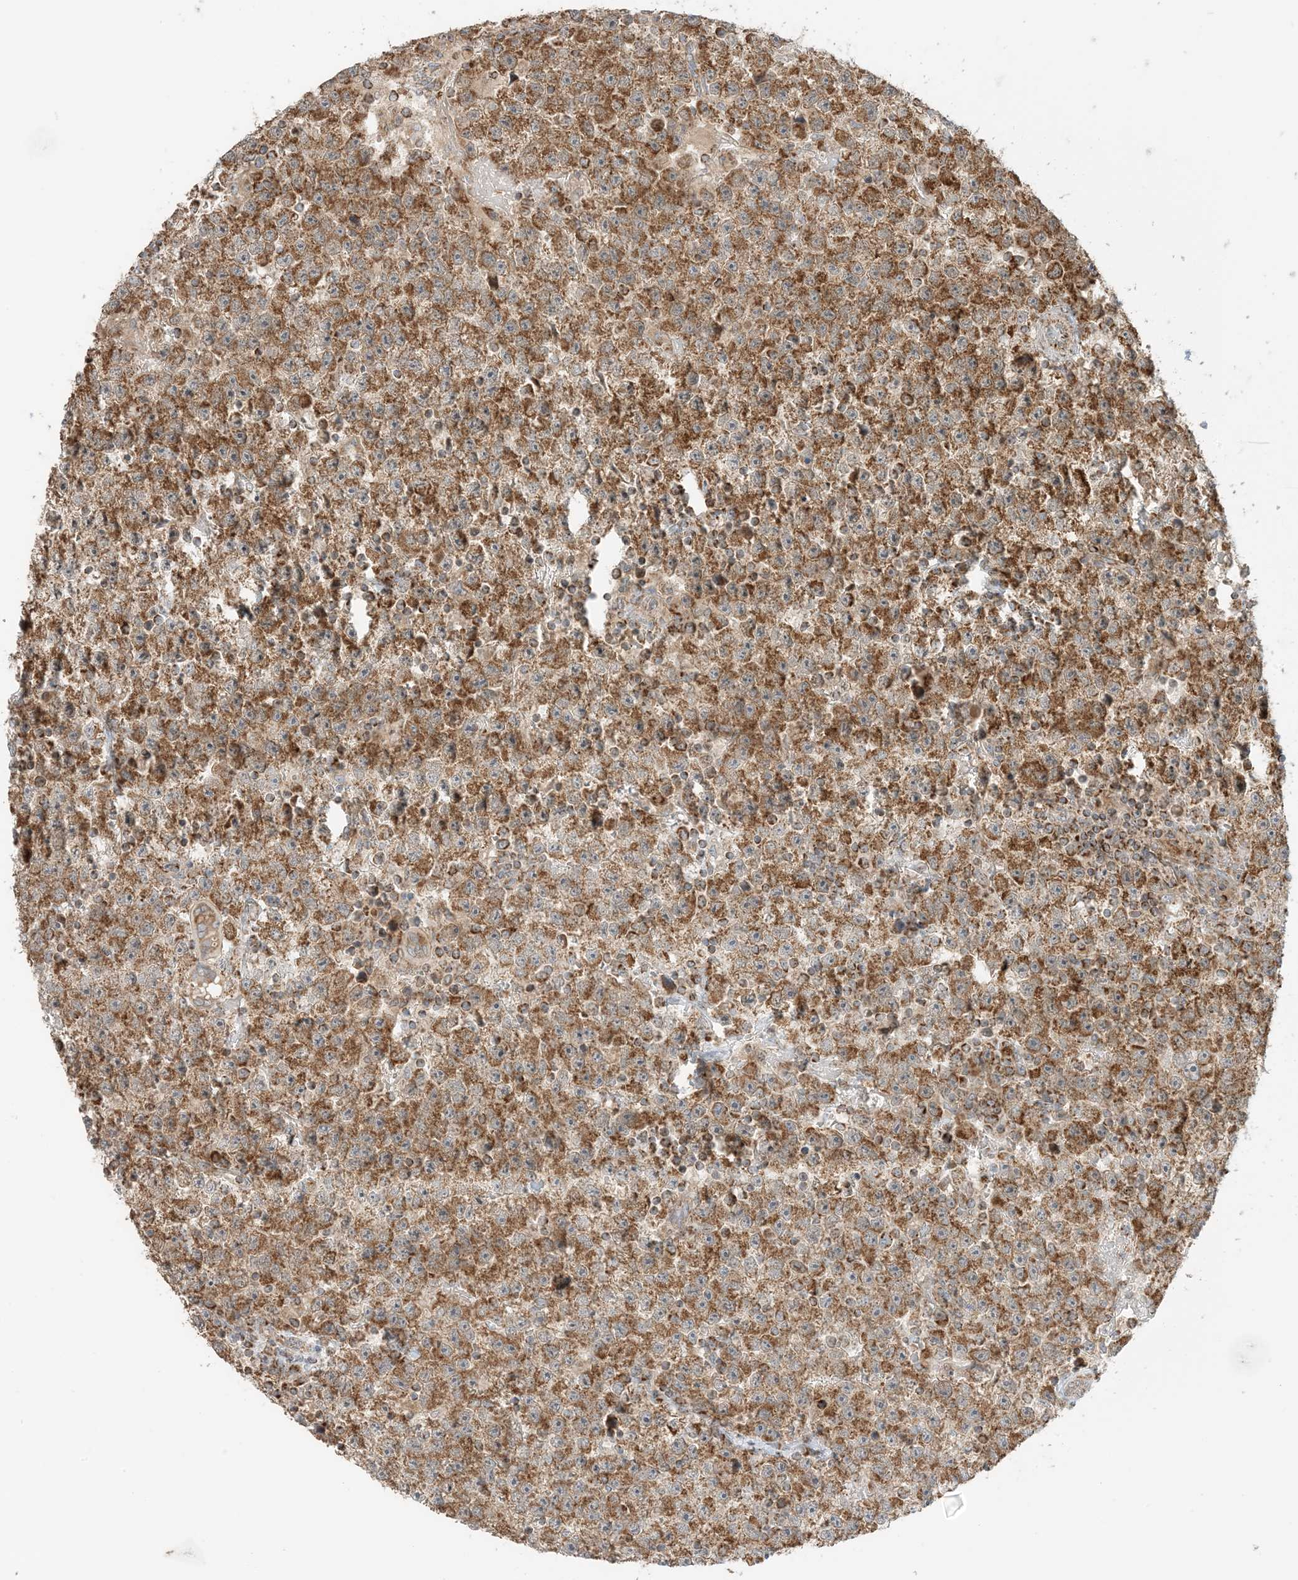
{"staining": {"intensity": "strong", "quantity": ">75%", "location": "cytoplasmic/membranous"}, "tissue": "testis cancer", "cell_type": "Tumor cells", "image_type": "cancer", "snomed": [{"axis": "morphology", "description": "Seminoma, NOS"}, {"axis": "topography", "description": "Testis"}], "caption": "The histopathology image demonstrates a brown stain indicating the presence of a protein in the cytoplasmic/membranous of tumor cells in testis cancer. (Brightfield microscopy of DAB IHC at high magnification).", "gene": "N4BP3", "patient": {"sex": "male", "age": 22}}